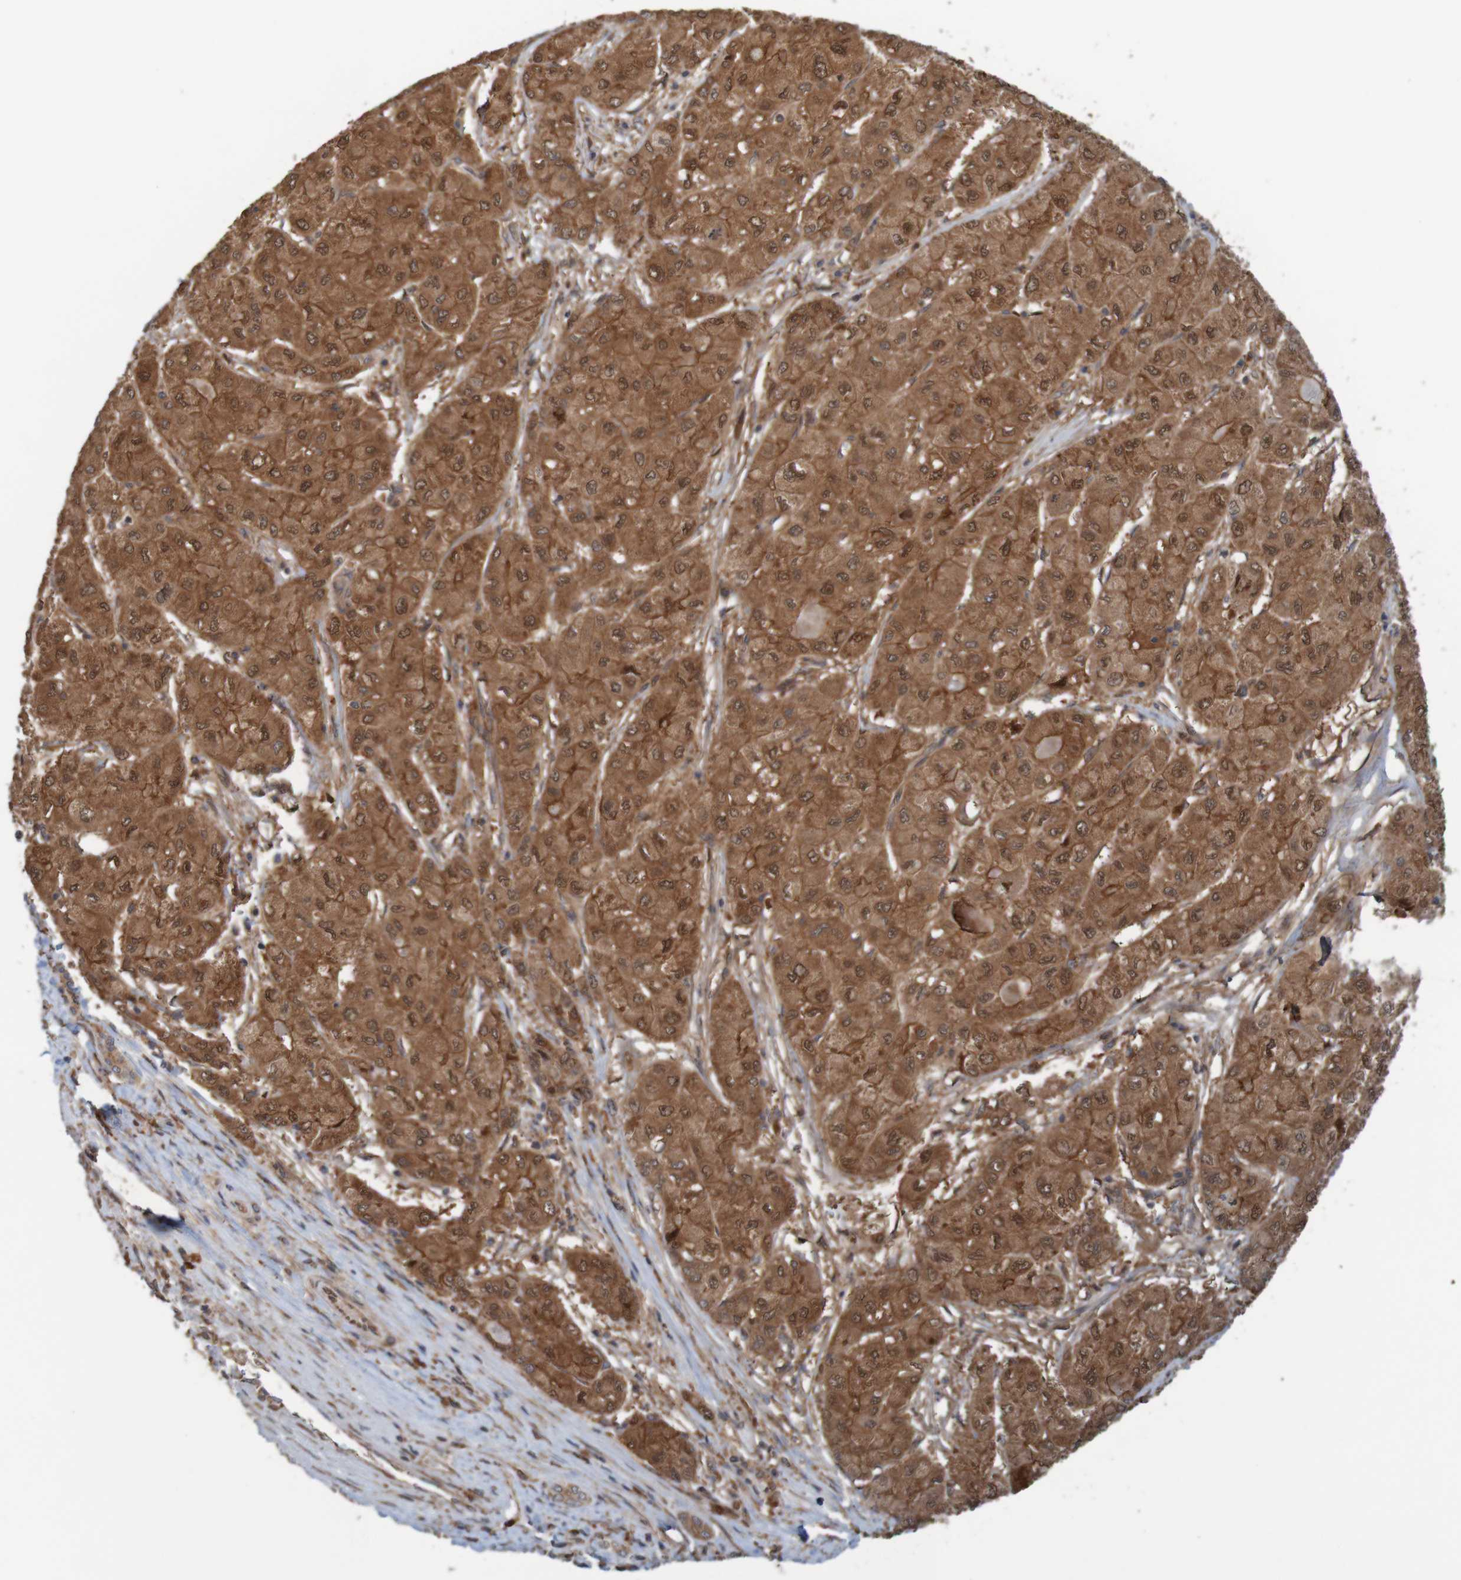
{"staining": {"intensity": "moderate", "quantity": ">75%", "location": "cytoplasmic/membranous"}, "tissue": "liver cancer", "cell_type": "Tumor cells", "image_type": "cancer", "snomed": [{"axis": "morphology", "description": "Carcinoma, Hepatocellular, NOS"}, {"axis": "topography", "description": "Liver"}], "caption": "Immunohistochemistry staining of liver hepatocellular carcinoma, which demonstrates medium levels of moderate cytoplasmic/membranous staining in about >75% of tumor cells indicating moderate cytoplasmic/membranous protein positivity. The staining was performed using DAB (3,3'-diaminobenzidine) (brown) for protein detection and nuclei were counterstained in hematoxylin (blue).", "gene": "ARHGEF11", "patient": {"sex": "male", "age": 80}}